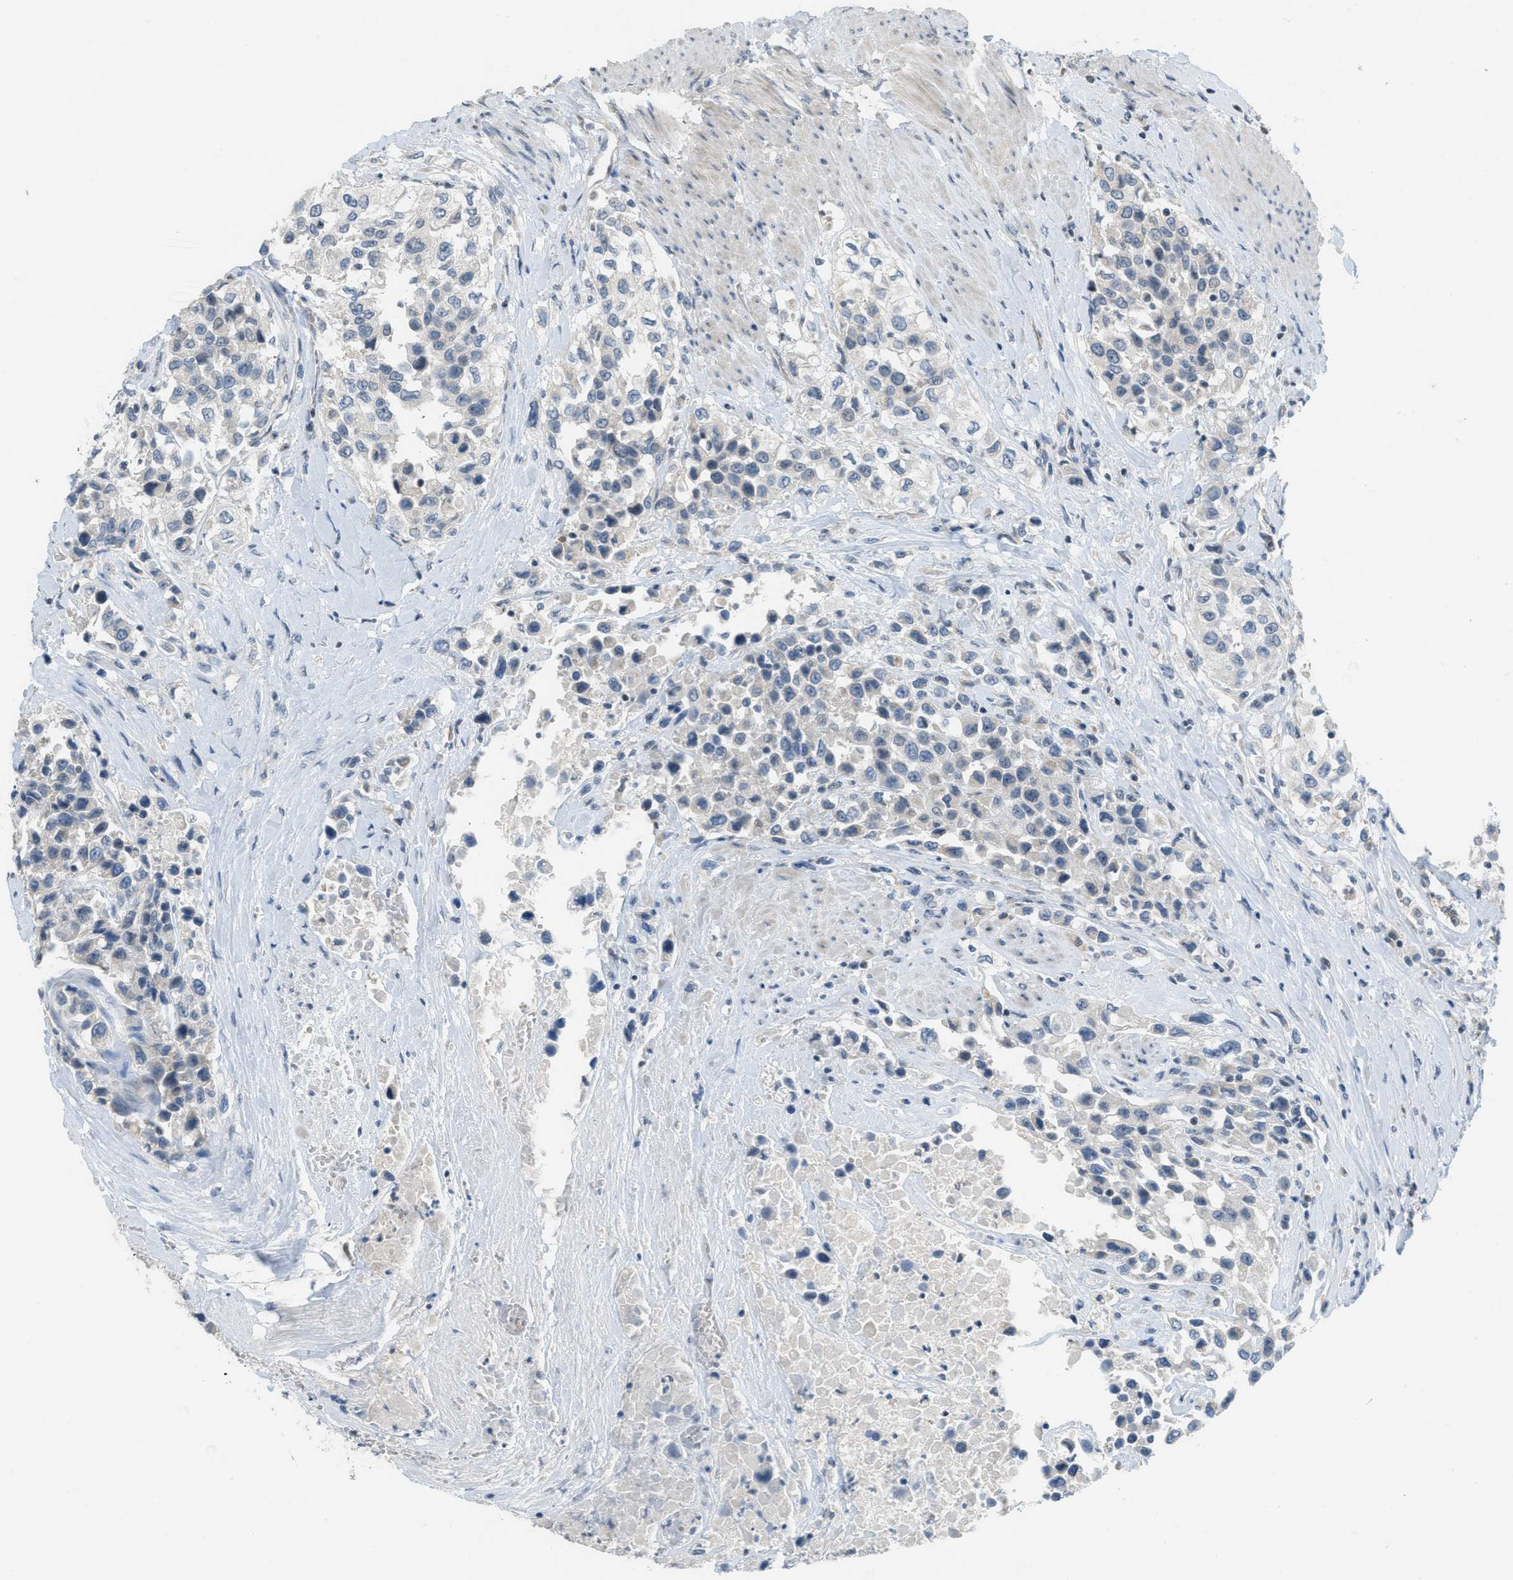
{"staining": {"intensity": "negative", "quantity": "none", "location": "none"}, "tissue": "urothelial cancer", "cell_type": "Tumor cells", "image_type": "cancer", "snomed": [{"axis": "morphology", "description": "Urothelial carcinoma, High grade"}, {"axis": "topography", "description": "Urinary bladder"}], "caption": "Tumor cells show no significant protein positivity in urothelial cancer. (DAB (3,3'-diaminobenzidine) immunohistochemistry (IHC), high magnification).", "gene": "TXNDC2", "patient": {"sex": "female", "age": 80}}